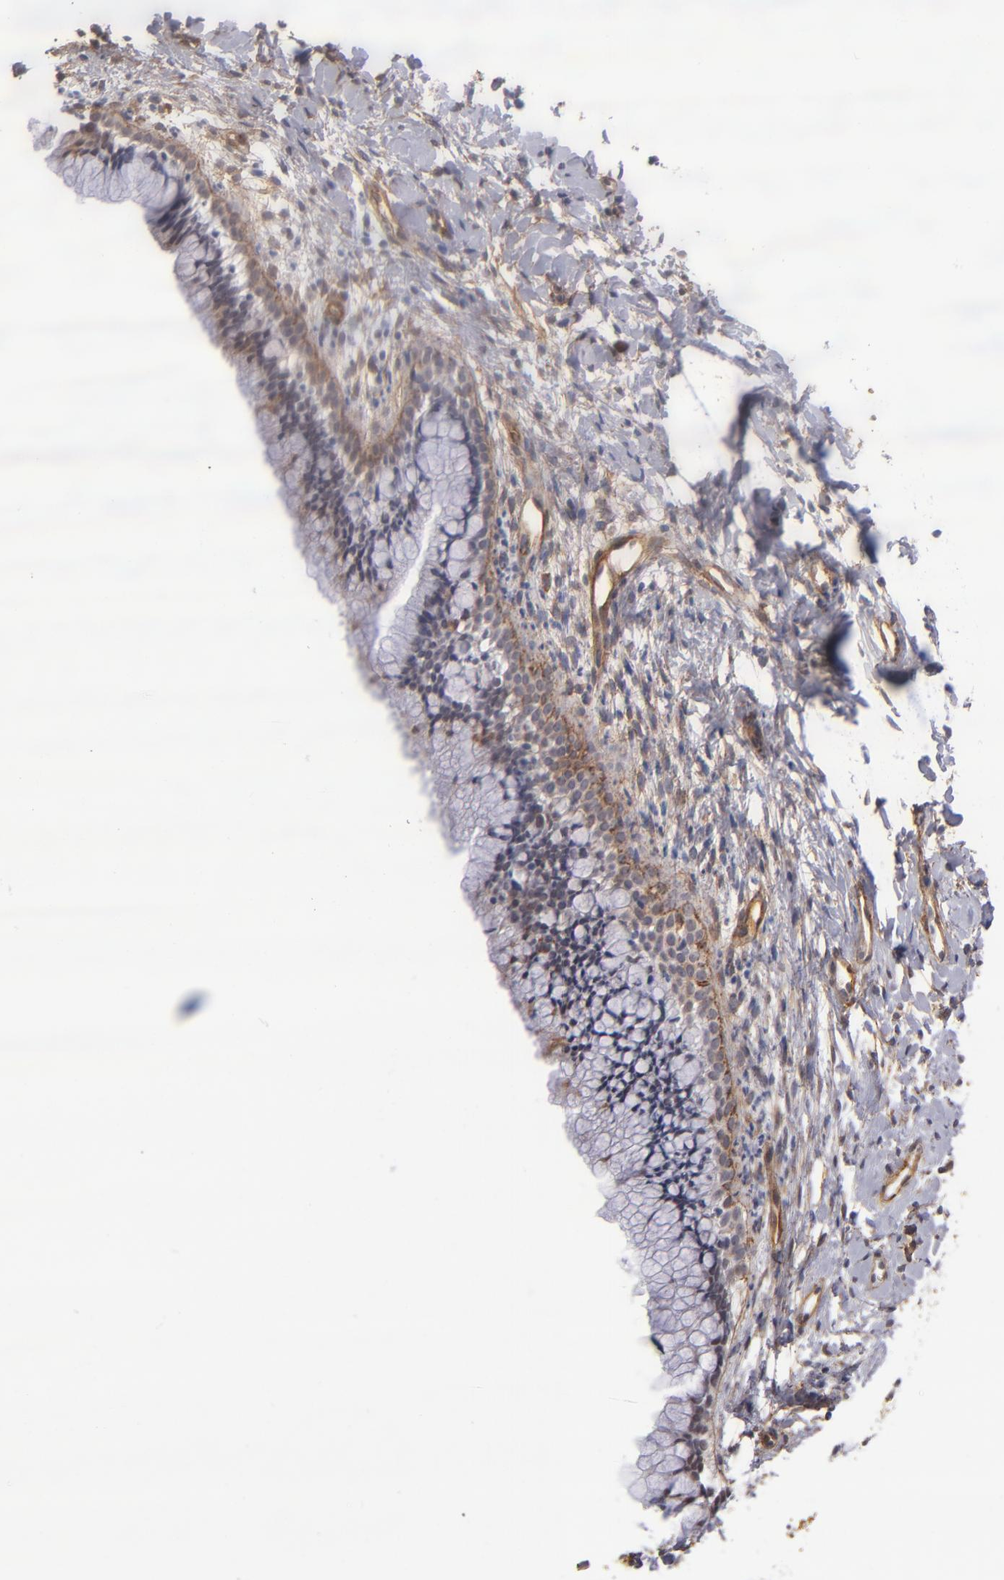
{"staining": {"intensity": "weak", "quantity": "25%-75%", "location": "cytoplasmic/membranous"}, "tissue": "cervix", "cell_type": "Glandular cells", "image_type": "normal", "snomed": [{"axis": "morphology", "description": "Normal tissue, NOS"}, {"axis": "topography", "description": "Cervix"}], "caption": "A brown stain shows weak cytoplasmic/membranous staining of a protein in glandular cells of normal cervix. The staining was performed using DAB to visualize the protein expression in brown, while the nuclei were stained in blue with hematoxylin (Magnification: 20x).", "gene": "LAMC1", "patient": {"sex": "female", "age": 46}}